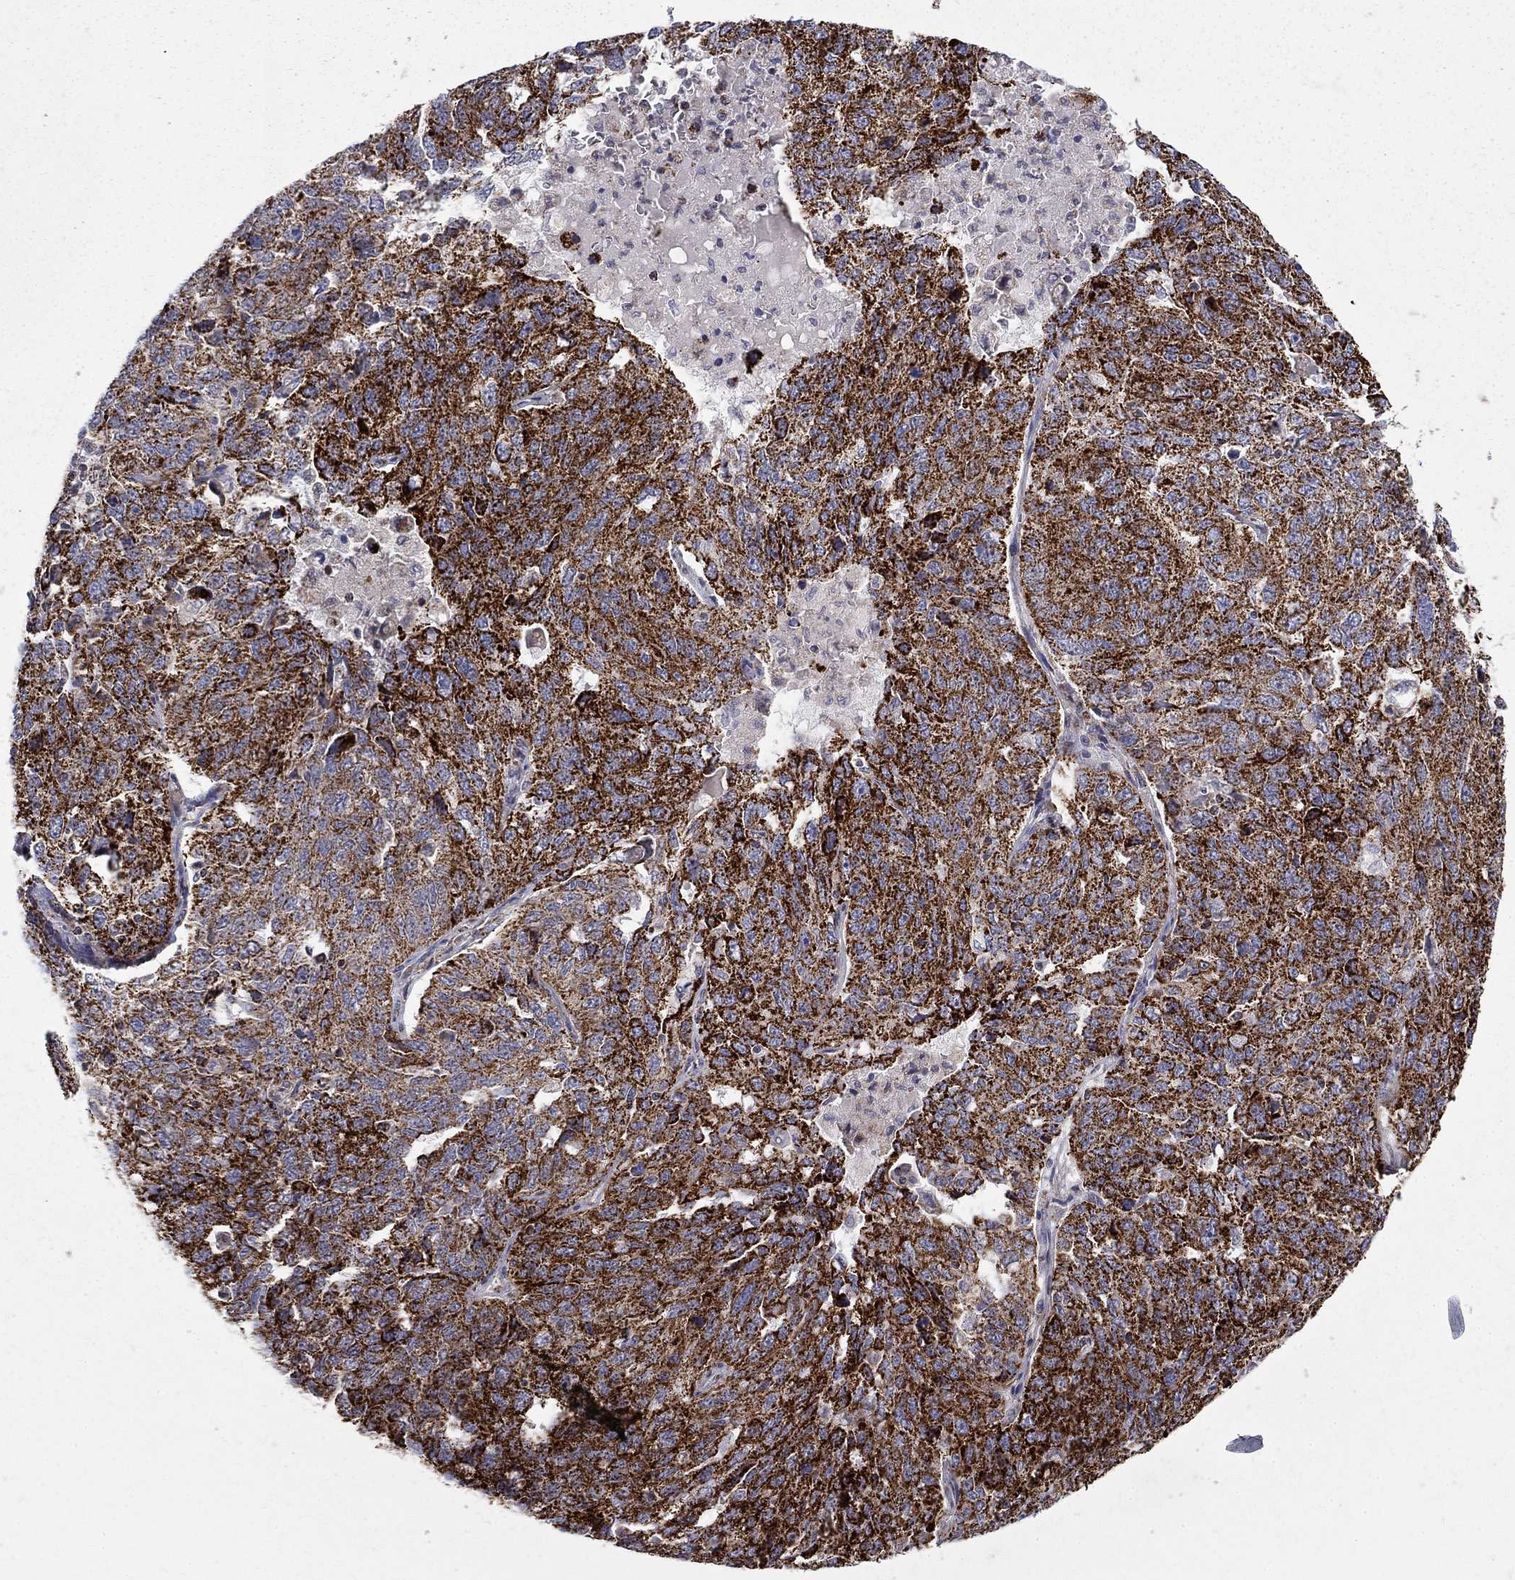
{"staining": {"intensity": "strong", "quantity": ">75%", "location": "cytoplasmic/membranous"}, "tissue": "ovarian cancer", "cell_type": "Tumor cells", "image_type": "cancer", "snomed": [{"axis": "morphology", "description": "Cystadenocarcinoma, serous, NOS"}, {"axis": "topography", "description": "Ovary"}], "caption": "Ovarian cancer stained with DAB IHC demonstrates high levels of strong cytoplasmic/membranous positivity in about >75% of tumor cells.", "gene": "PCBP3", "patient": {"sex": "female", "age": 71}}